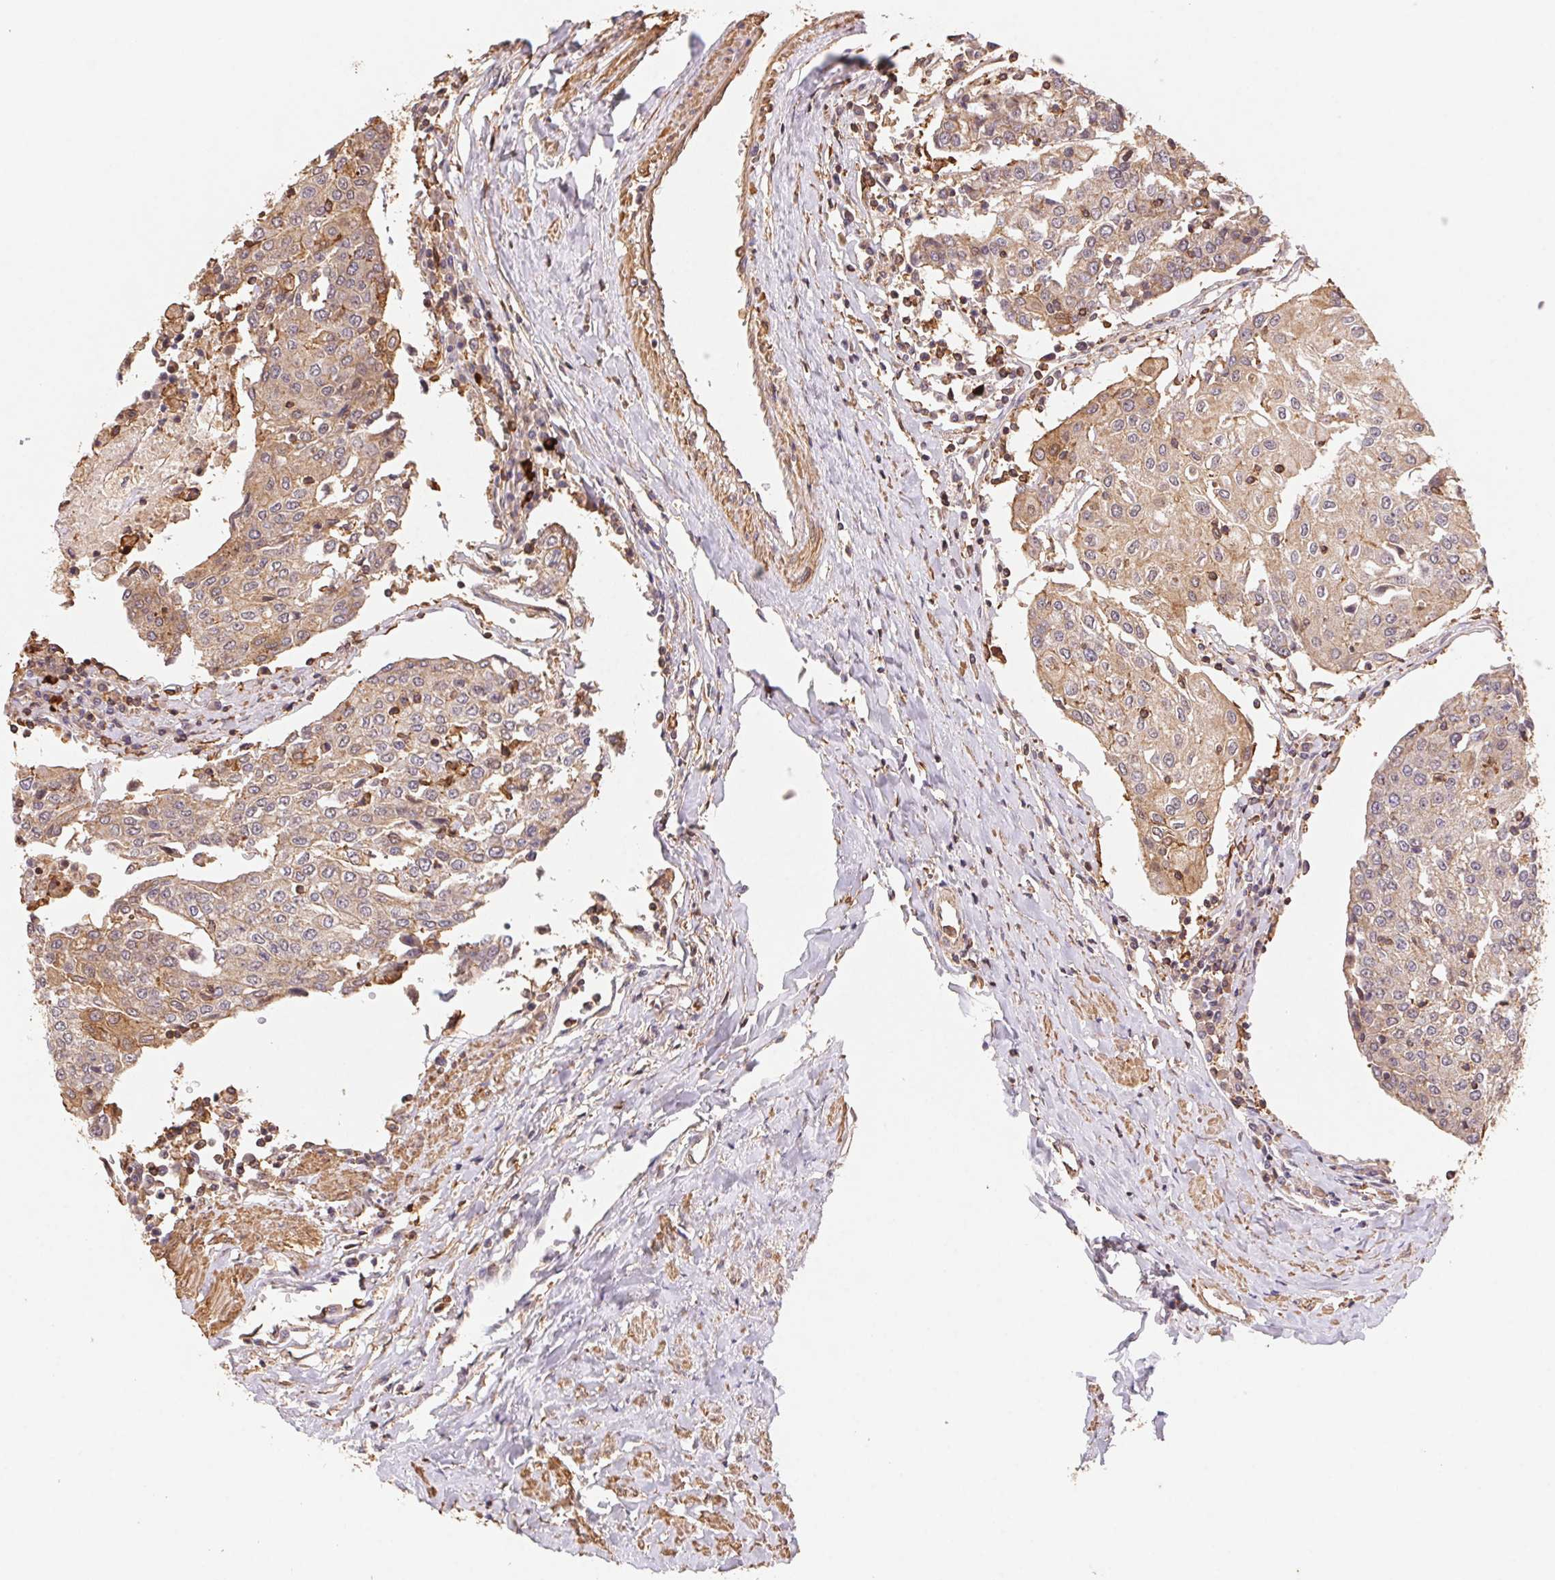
{"staining": {"intensity": "weak", "quantity": ">75%", "location": "cytoplasmic/membranous"}, "tissue": "urothelial cancer", "cell_type": "Tumor cells", "image_type": "cancer", "snomed": [{"axis": "morphology", "description": "Urothelial carcinoma, High grade"}, {"axis": "topography", "description": "Urinary bladder"}], "caption": "This histopathology image displays high-grade urothelial carcinoma stained with immunohistochemistry to label a protein in brown. The cytoplasmic/membranous of tumor cells show weak positivity for the protein. Nuclei are counter-stained blue.", "gene": "ATG10", "patient": {"sex": "female", "age": 85}}